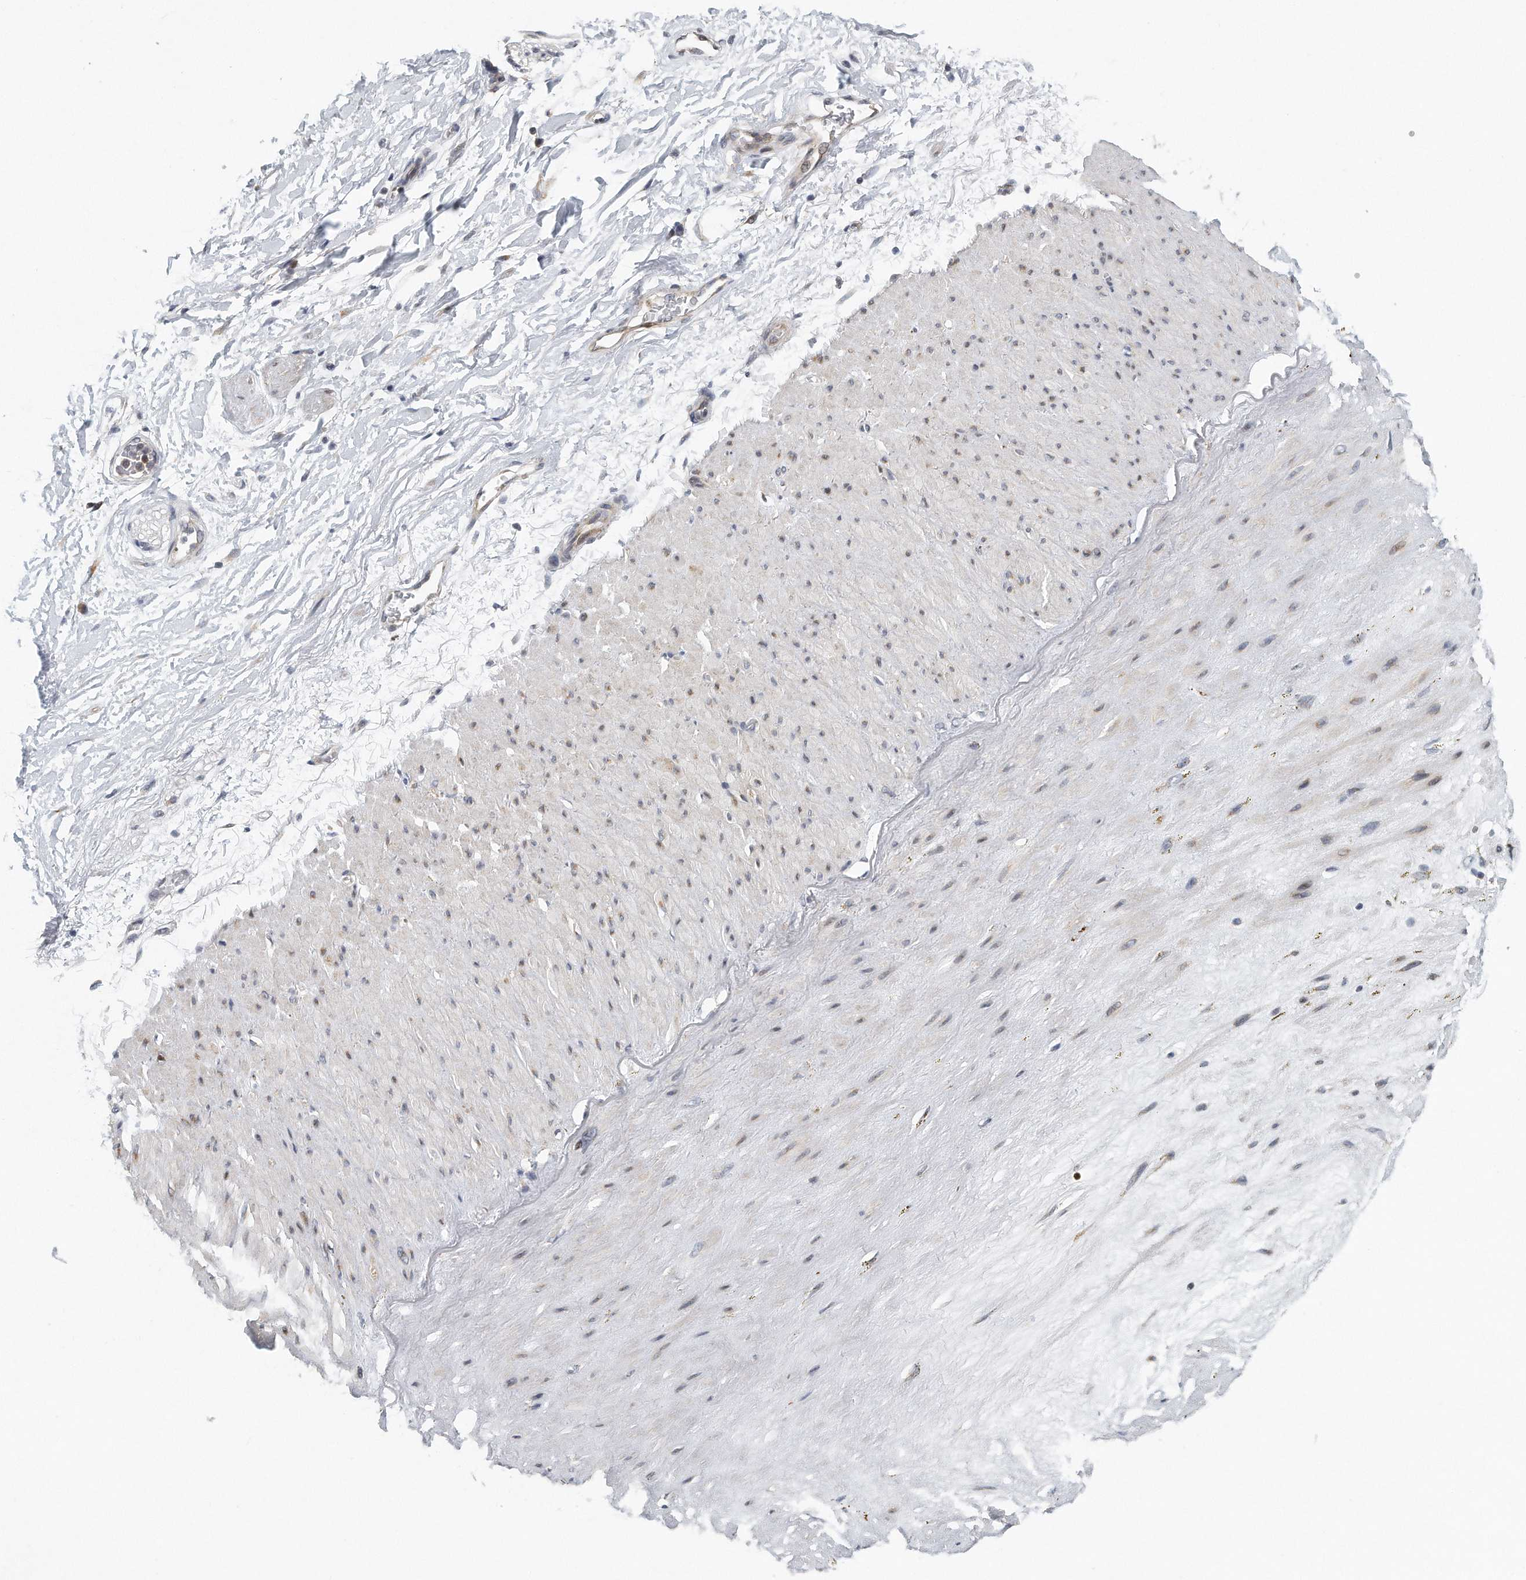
{"staining": {"intensity": "negative", "quantity": "none", "location": "none"}, "tissue": "adipose tissue", "cell_type": "Adipocytes", "image_type": "normal", "snomed": [{"axis": "morphology", "description": "Normal tissue, NOS"}, {"axis": "topography", "description": "Soft tissue"}], "caption": "This is an immunohistochemistry histopathology image of normal adipose tissue. There is no positivity in adipocytes.", "gene": "VLDLR", "patient": {"sex": "male", "age": 72}}